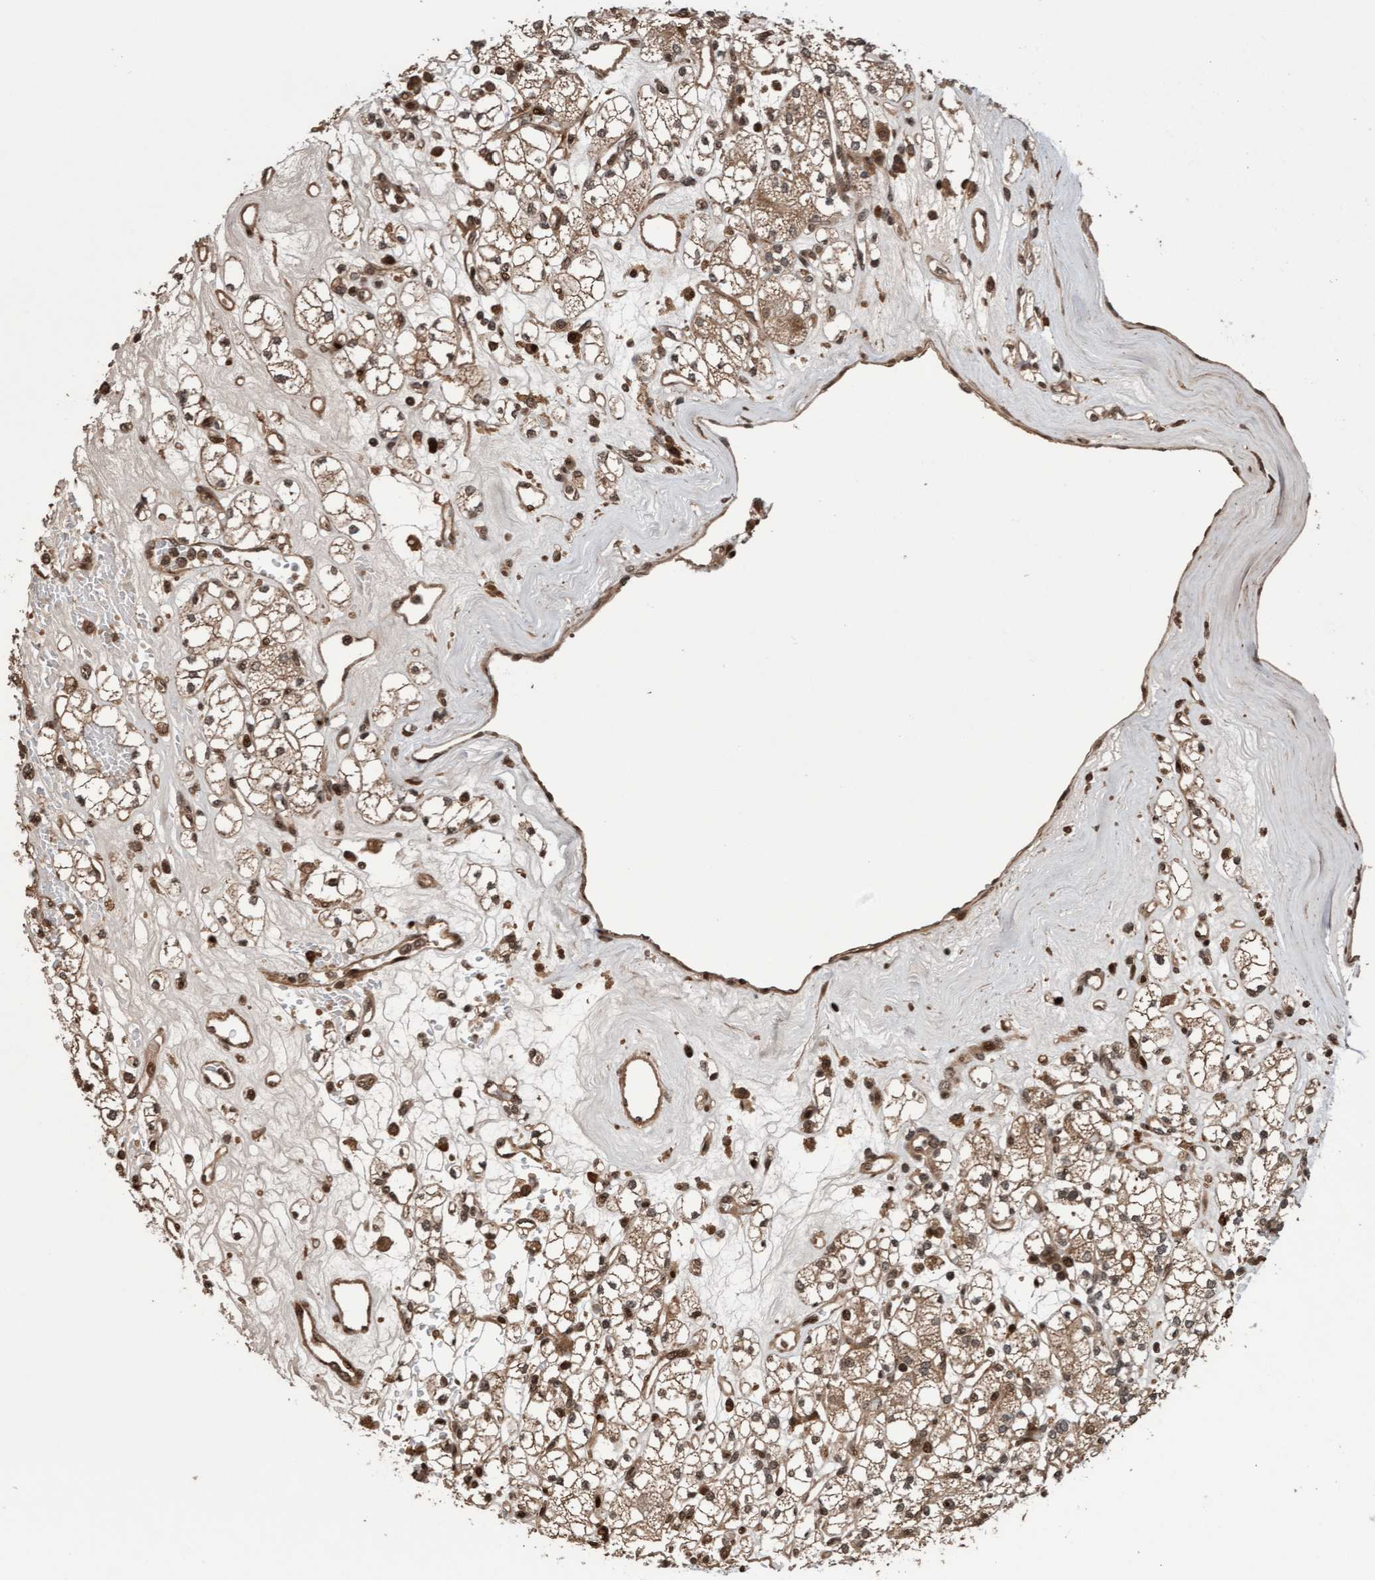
{"staining": {"intensity": "moderate", "quantity": ">75%", "location": "cytoplasmic/membranous"}, "tissue": "renal cancer", "cell_type": "Tumor cells", "image_type": "cancer", "snomed": [{"axis": "morphology", "description": "Adenocarcinoma, NOS"}, {"axis": "topography", "description": "Kidney"}], "caption": "Human renal adenocarcinoma stained for a protein (brown) reveals moderate cytoplasmic/membranous positive staining in approximately >75% of tumor cells.", "gene": "PECR", "patient": {"sex": "male", "age": 77}}